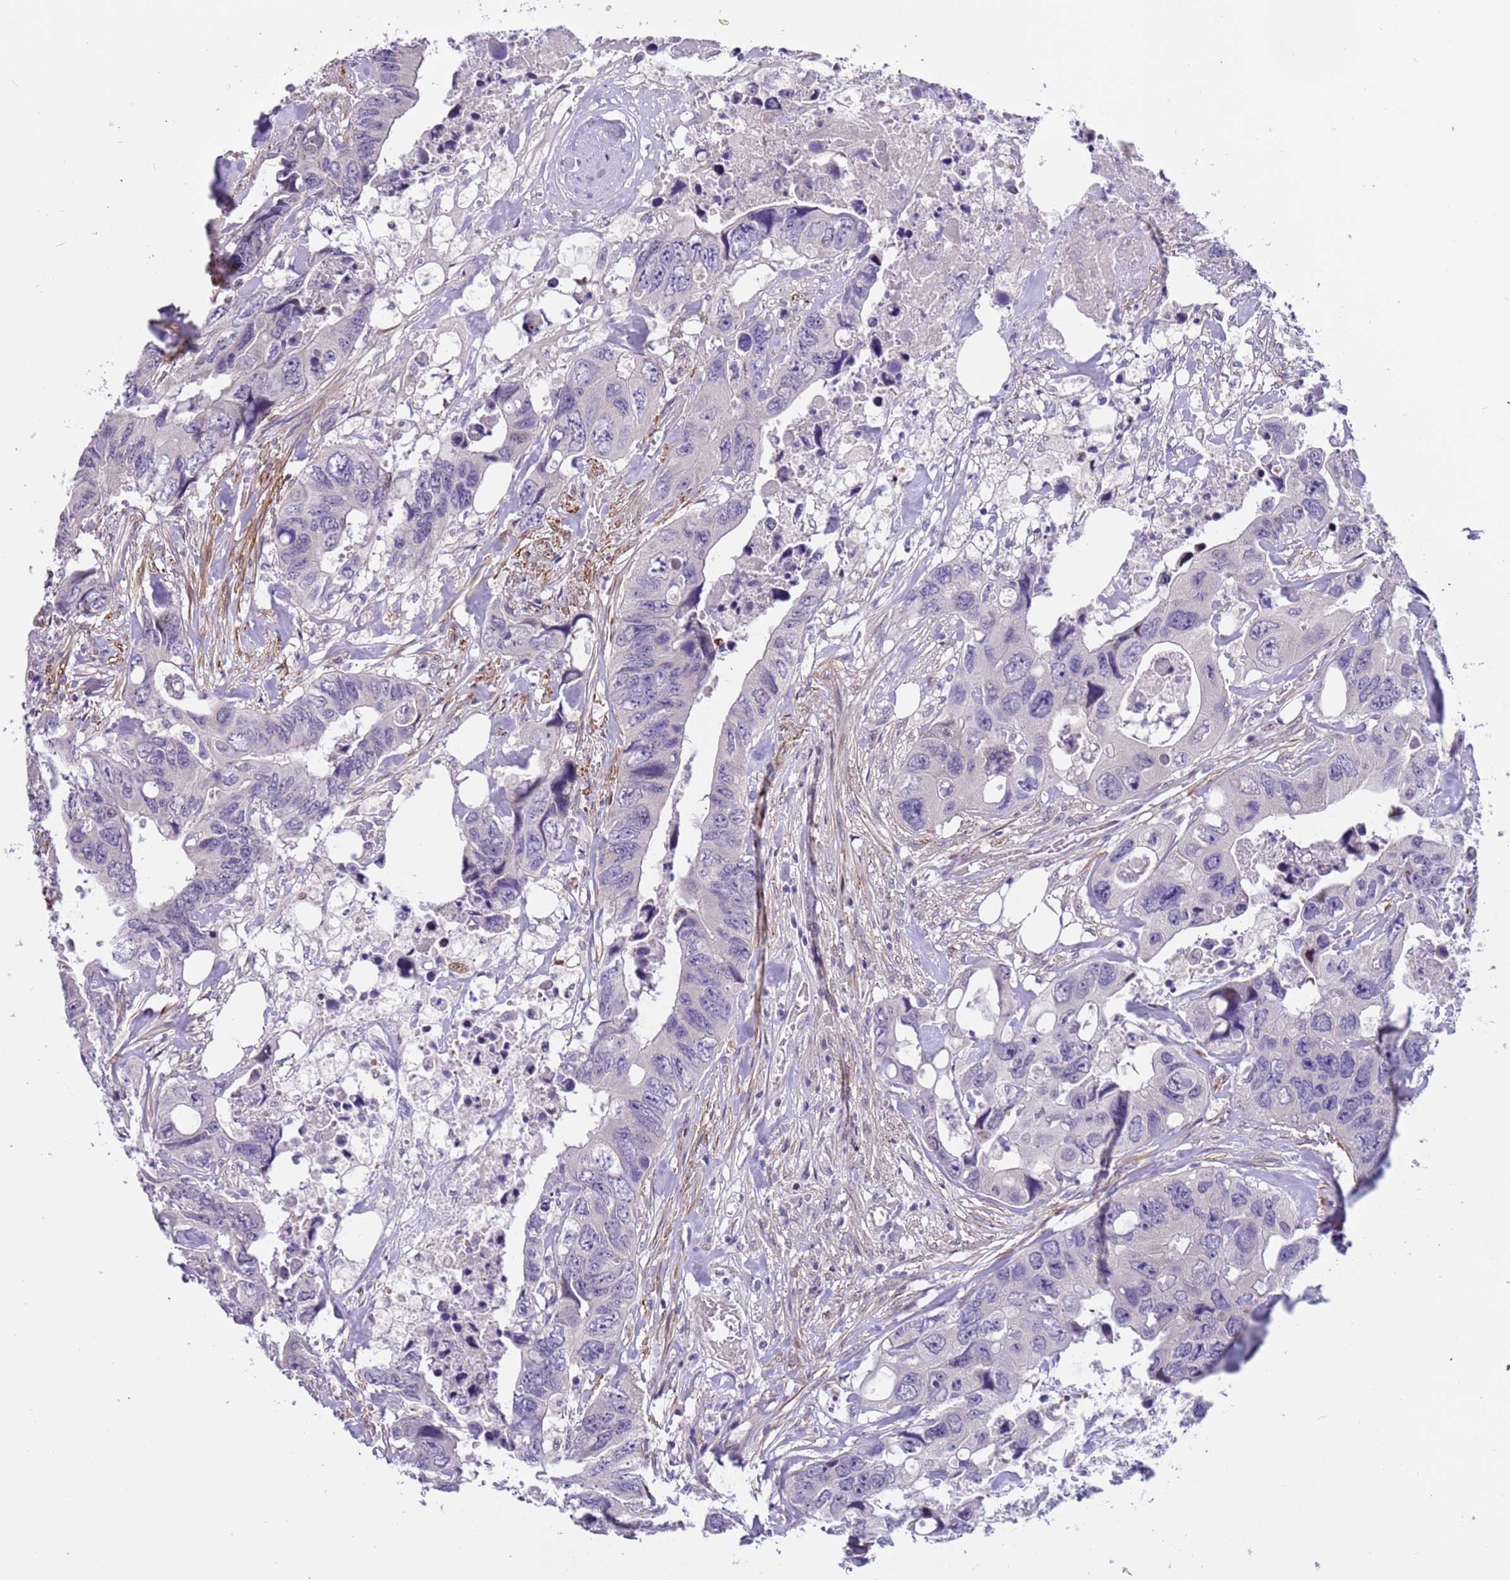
{"staining": {"intensity": "negative", "quantity": "none", "location": "none"}, "tissue": "colorectal cancer", "cell_type": "Tumor cells", "image_type": "cancer", "snomed": [{"axis": "morphology", "description": "Adenocarcinoma, NOS"}, {"axis": "topography", "description": "Rectum"}], "caption": "High power microscopy micrograph of an immunohistochemistry image of colorectal cancer (adenocarcinoma), revealing no significant staining in tumor cells.", "gene": "PLEKHH1", "patient": {"sex": "male", "age": 57}}